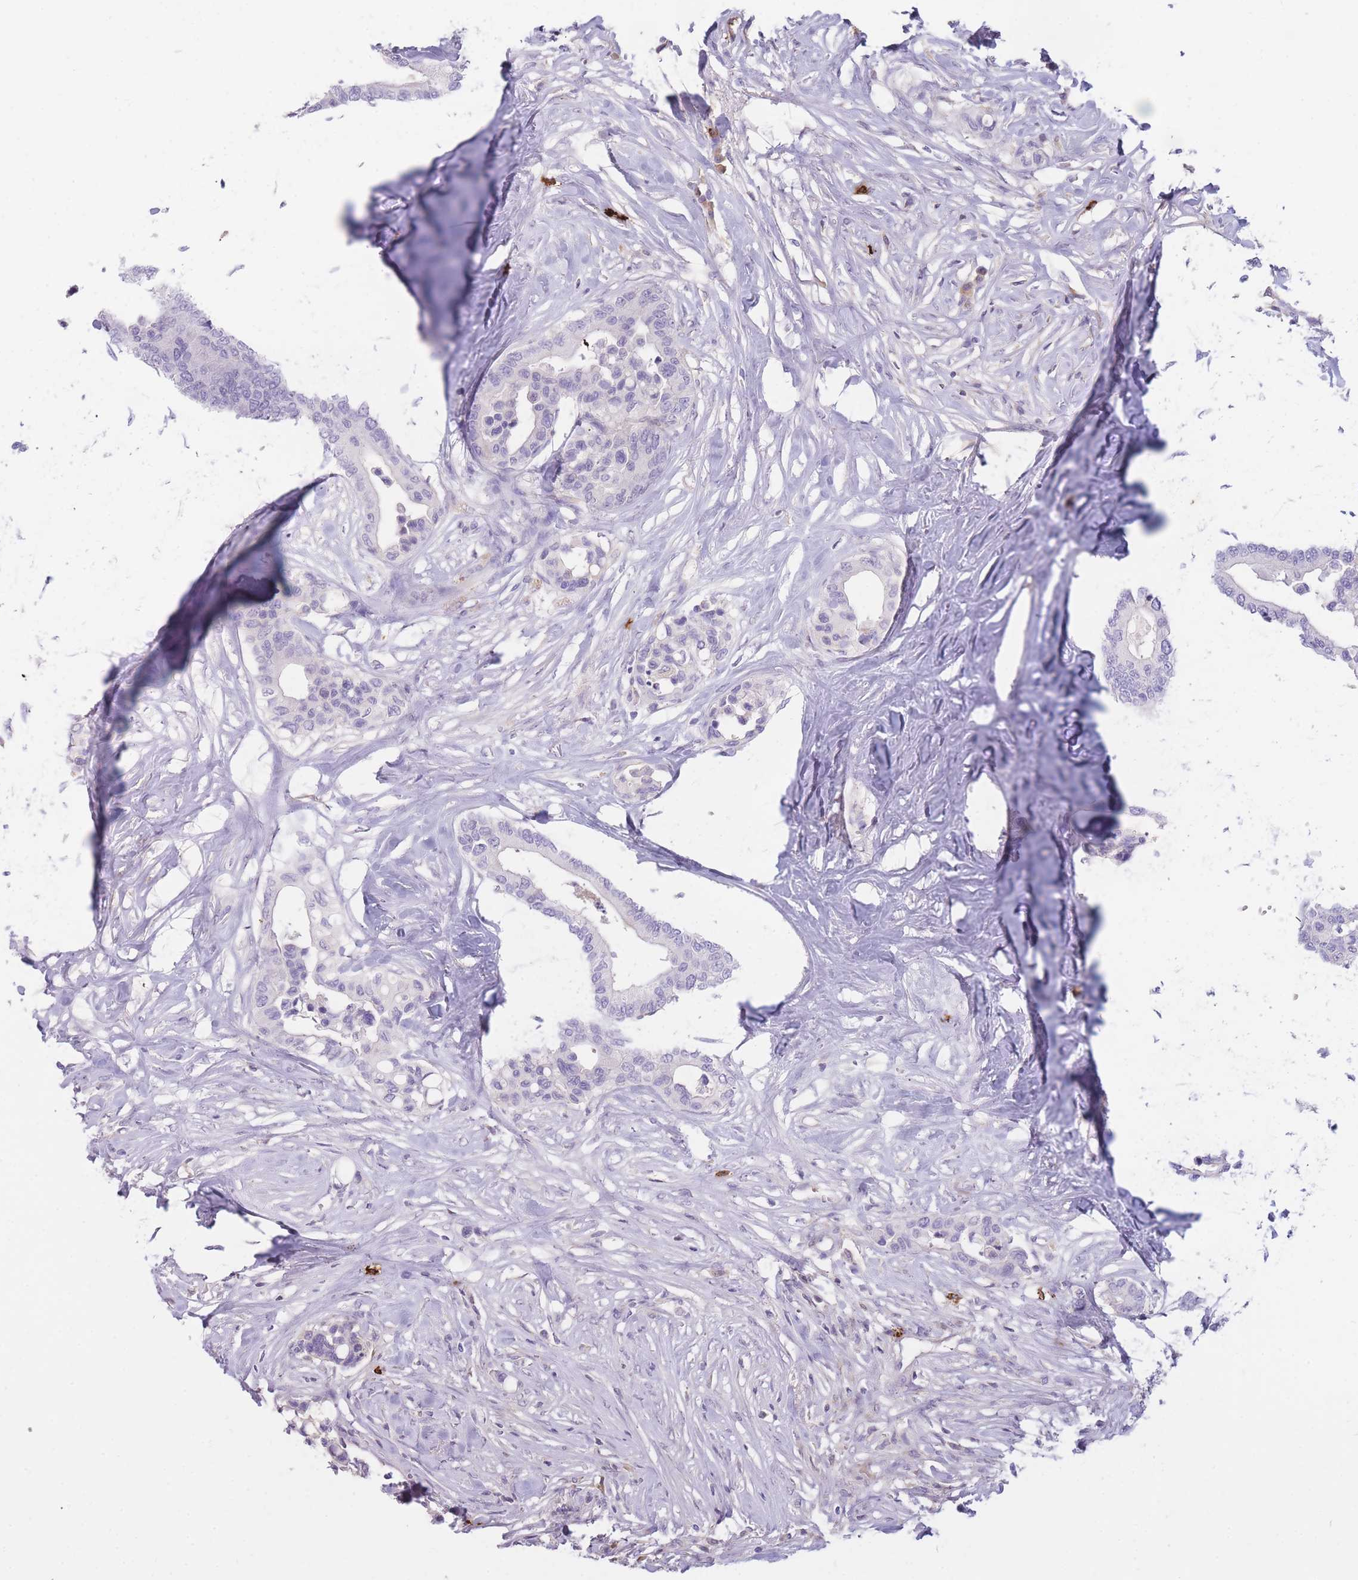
{"staining": {"intensity": "negative", "quantity": "none", "location": "none"}, "tissue": "colorectal cancer", "cell_type": "Tumor cells", "image_type": "cancer", "snomed": [{"axis": "morphology", "description": "Normal tissue, NOS"}, {"axis": "morphology", "description": "Adenocarcinoma, NOS"}, {"axis": "topography", "description": "Colon"}], "caption": "Tumor cells are negative for protein expression in human adenocarcinoma (colorectal). (Brightfield microscopy of DAB (3,3'-diaminobenzidine) IHC at high magnification).", "gene": "TPSD1", "patient": {"sex": "male", "age": 82}}